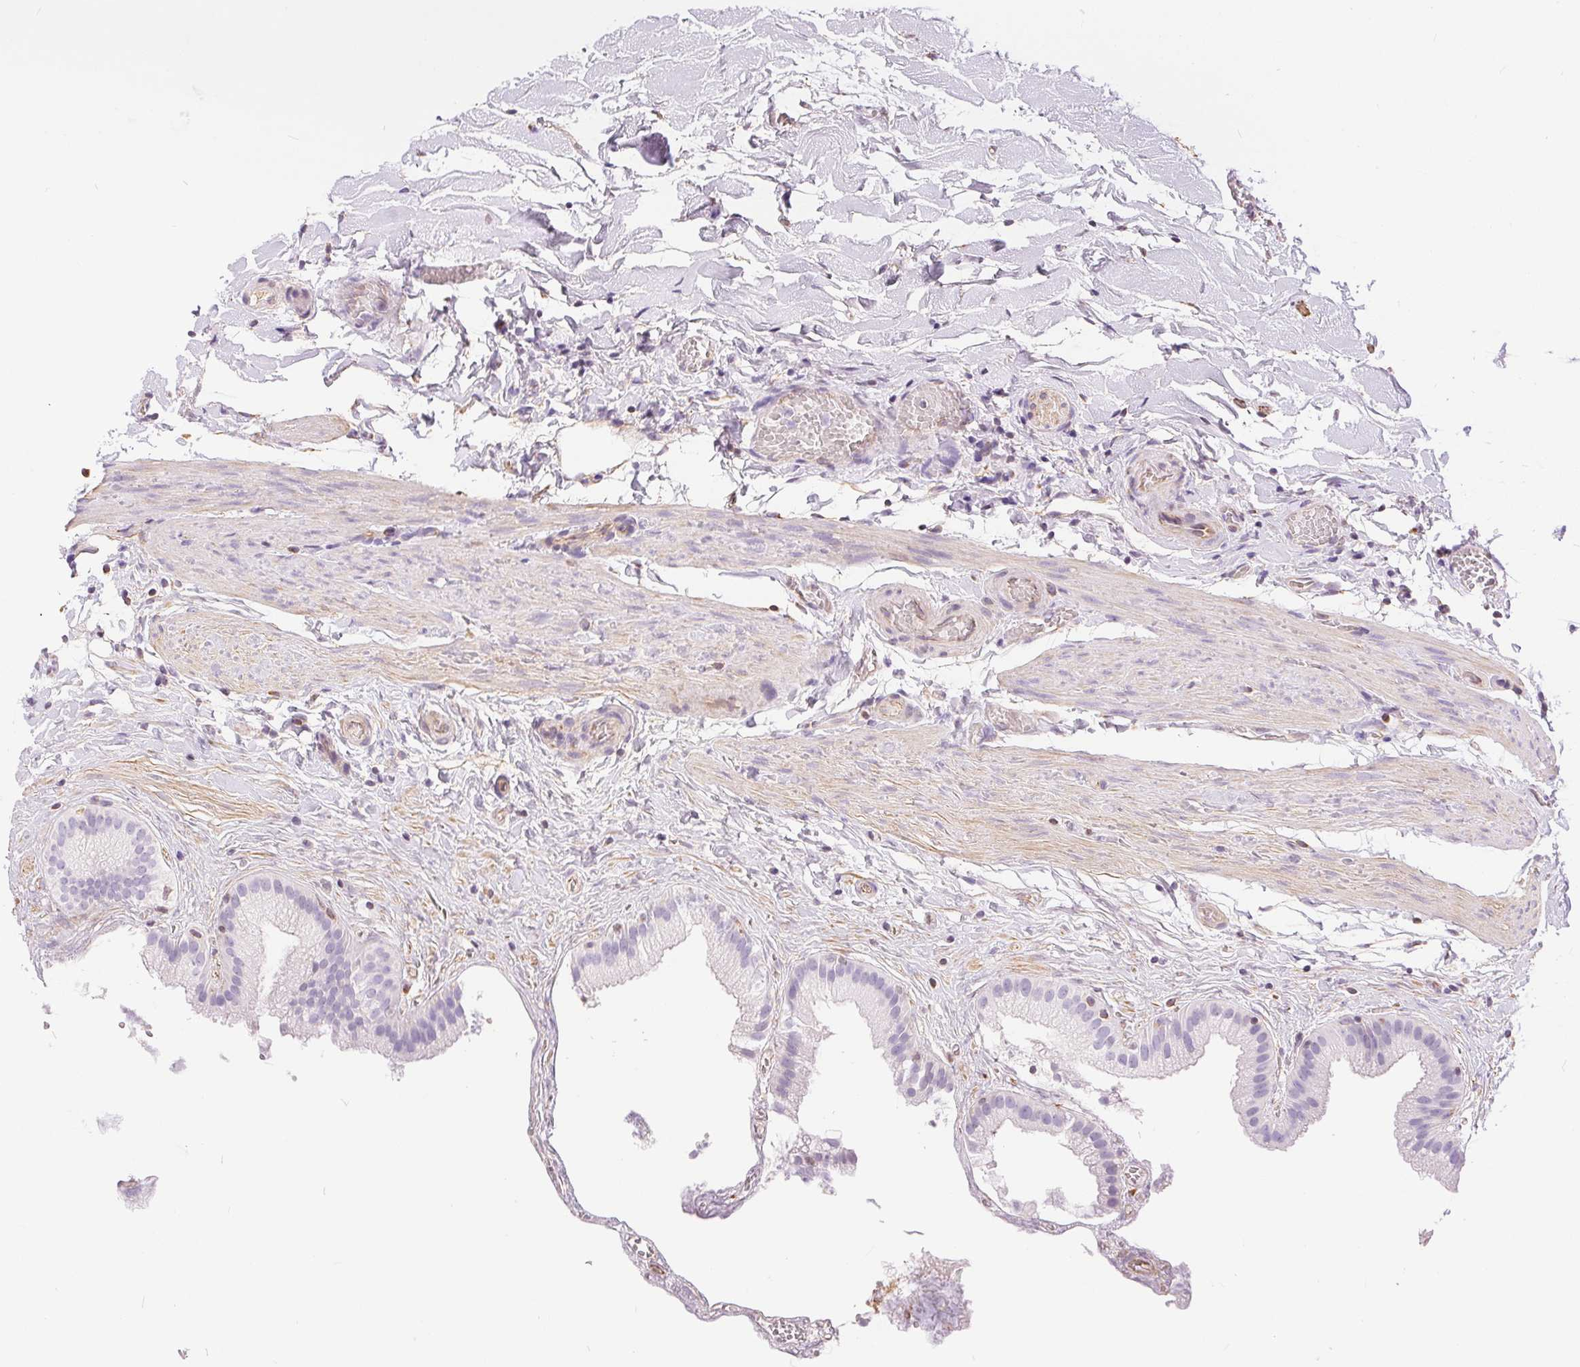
{"staining": {"intensity": "negative", "quantity": "none", "location": "none"}, "tissue": "gallbladder", "cell_type": "Glandular cells", "image_type": "normal", "snomed": [{"axis": "morphology", "description": "Normal tissue, NOS"}, {"axis": "topography", "description": "Gallbladder"}], "caption": "IHC image of normal human gallbladder stained for a protein (brown), which reveals no expression in glandular cells. (DAB (3,3'-diaminobenzidine) immunohistochemistry, high magnification).", "gene": "GFAP", "patient": {"sex": "female", "age": 63}}